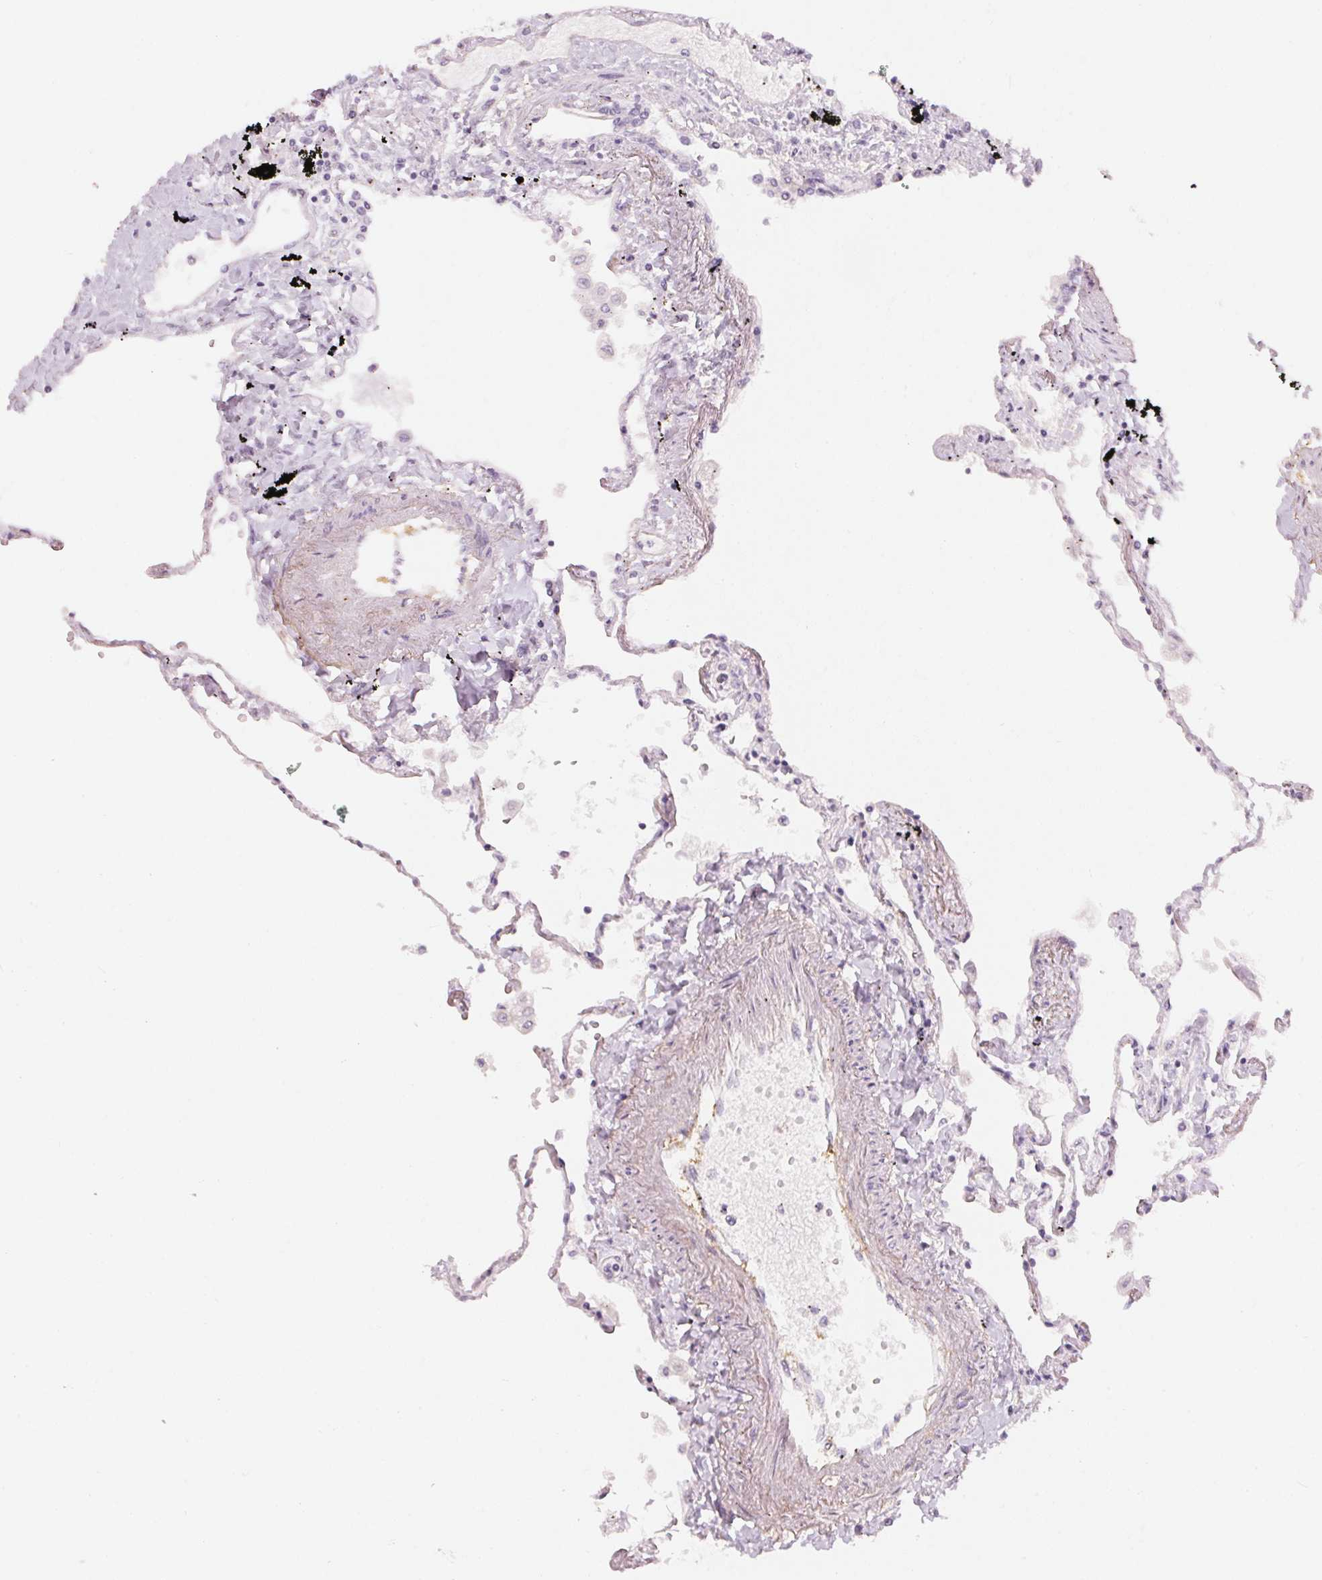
{"staining": {"intensity": "weak", "quantity": "25%-75%", "location": "cytoplasmic/membranous"}, "tissue": "lung", "cell_type": "Alveolar cells", "image_type": "normal", "snomed": [{"axis": "morphology", "description": "Normal tissue, NOS"}, {"axis": "morphology", "description": "Adenocarcinoma, NOS"}, {"axis": "topography", "description": "Cartilage tissue"}, {"axis": "topography", "description": "Lung"}], "caption": "Immunohistochemistry (DAB) staining of benign lung displays weak cytoplasmic/membranous protein staining in about 25%-75% of alveolar cells. The protein is stained brown, and the nuclei are stained in blue (DAB IHC with brightfield microscopy, high magnification).", "gene": "DRAM2", "patient": {"sex": "female", "age": 67}}